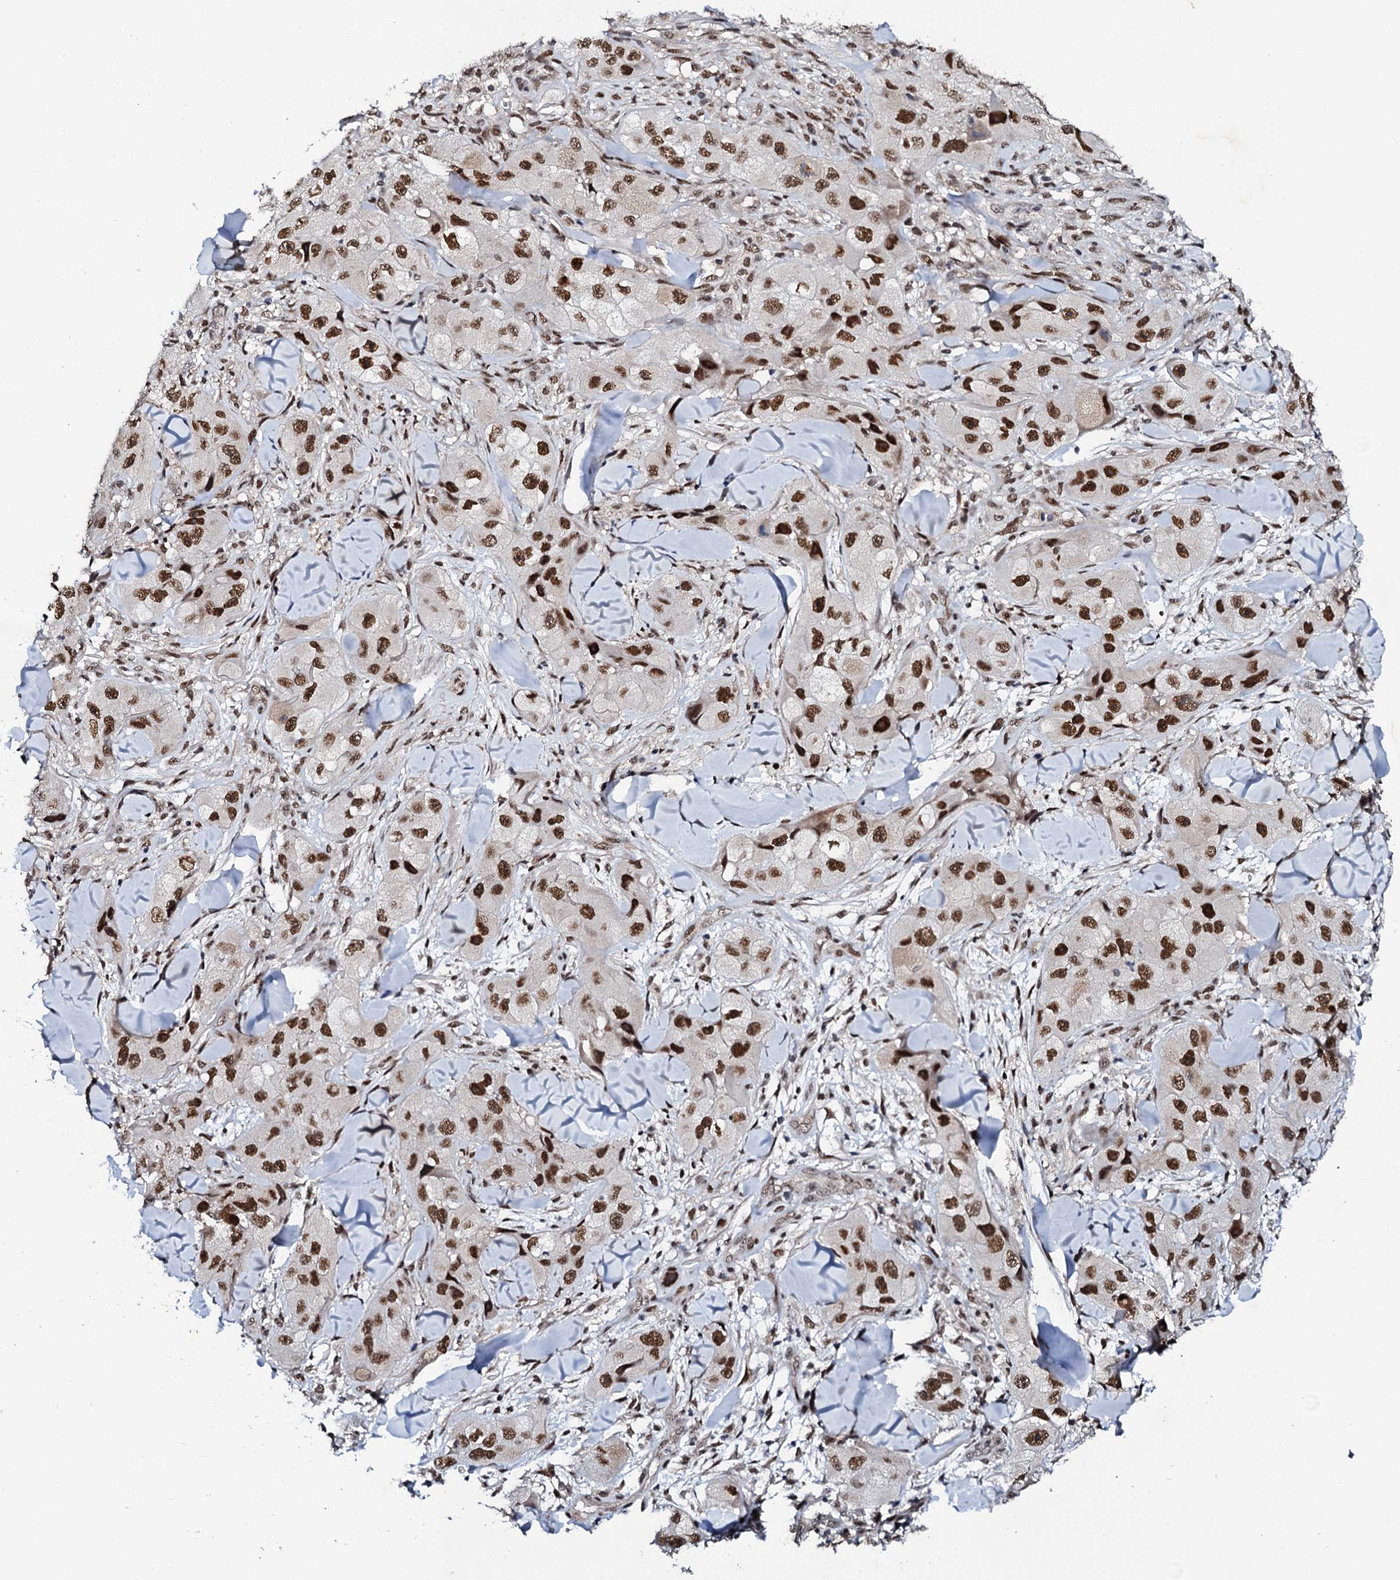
{"staining": {"intensity": "strong", "quantity": ">75%", "location": "nuclear"}, "tissue": "skin cancer", "cell_type": "Tumor cells", "image_type": "cancer", "snomed": [{"axis": "morphology", "description": "Squamous cell carcinoma, NOS"}, {"axis": "topography", "description": "Skin"}, {"axis": "topography", "description": "Subcutis"}], "caption": "This histopathology image reveals skin cancer stained with immunohistochemistry to label a protein in brown. The nuclear of tumor cells show strong positivity for the protein. Nuclei are counter-stained blue.", "gene": "CSTF3", "patient": {"sex": "male", "age": 73}}